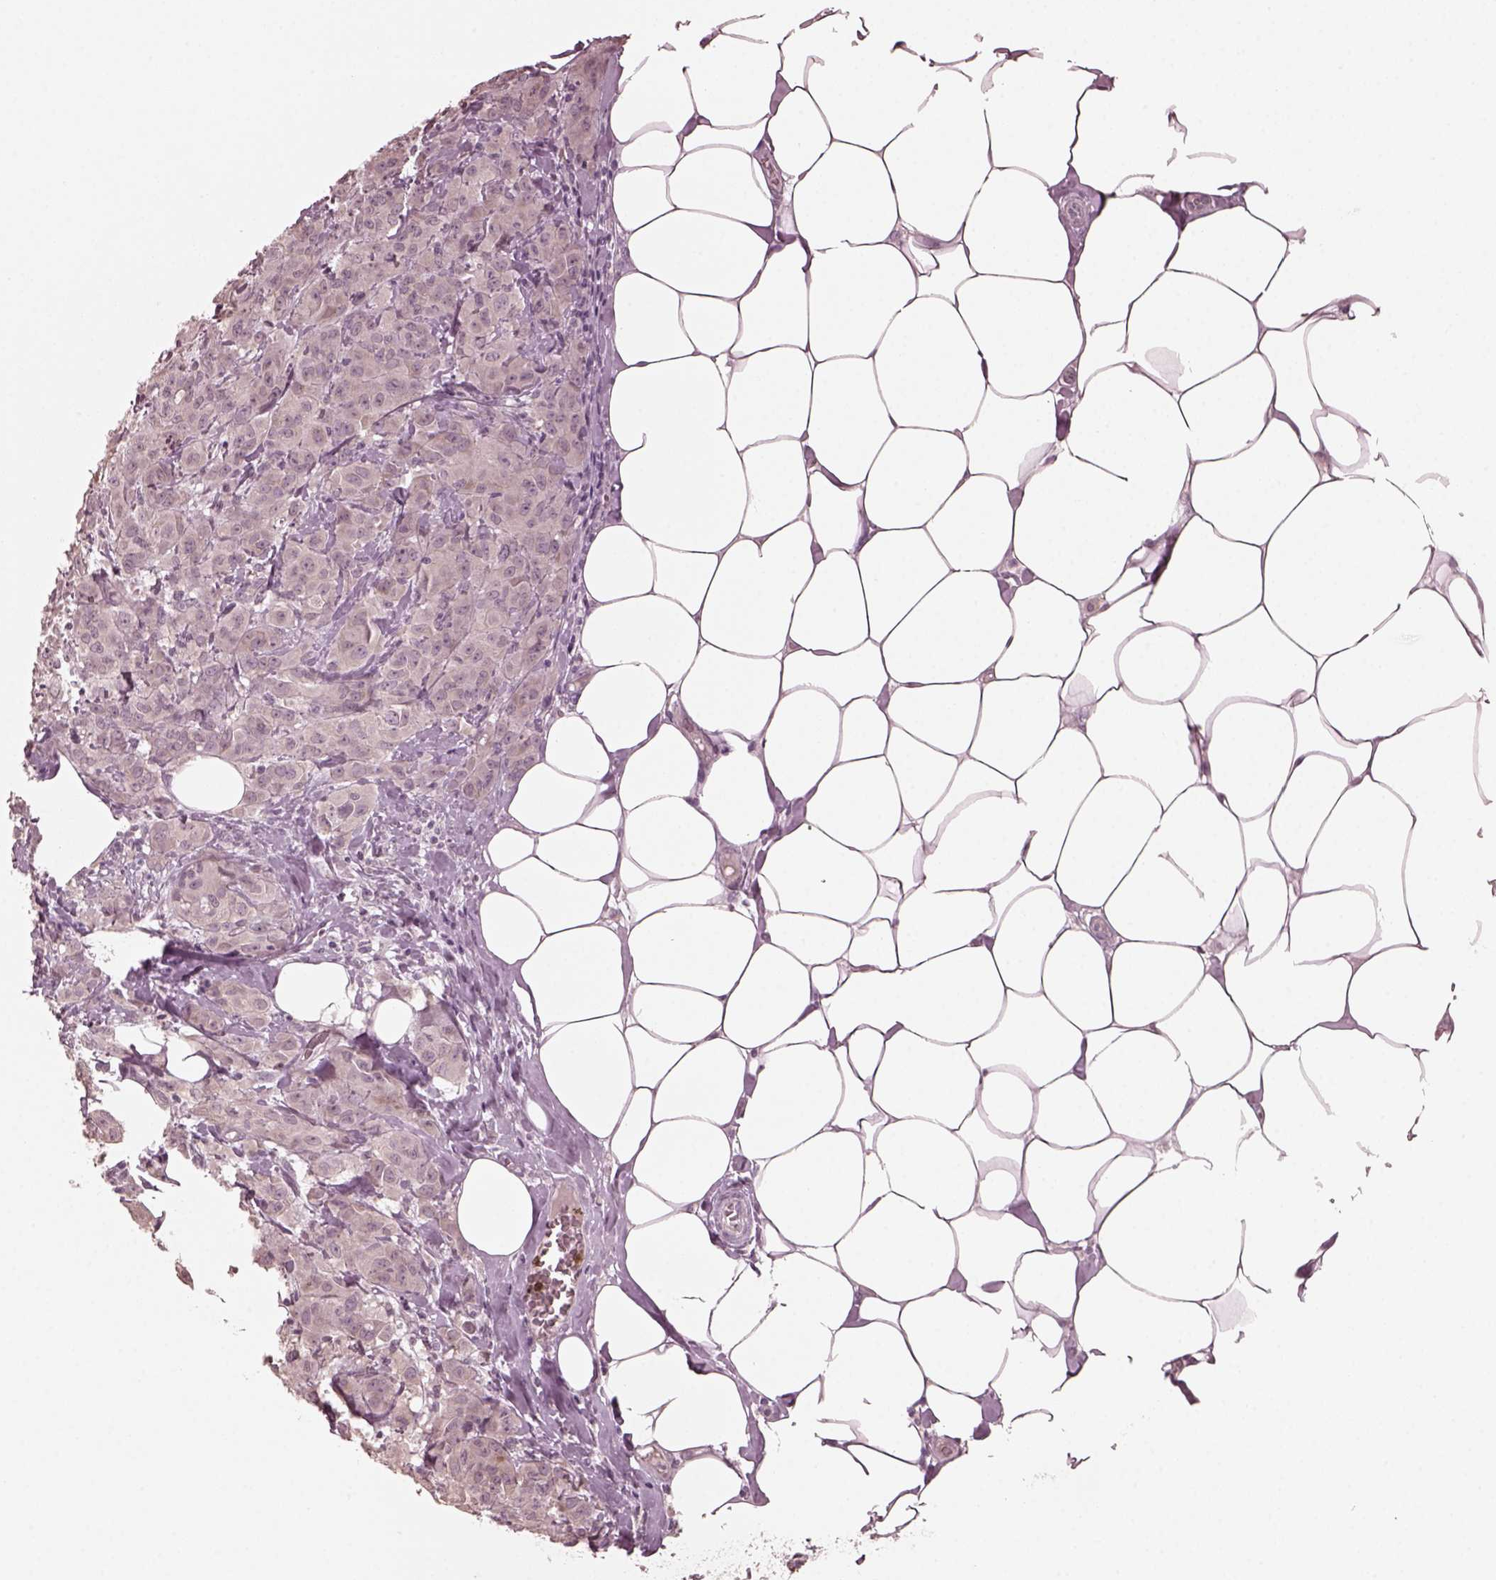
{"staining": {"intensity": "negative", "quantity": "none", "location": "none"}, "tissue": "breast cancer", "cell_type": "Tumor cells", "image_type": "cancer", "snomed": [{"axis": "morphology", "description": "Normal tissue, NOS"}, {"axis": "morphology", "description": "Duct carcinoma"}, {"axis": "topography", "description": "Breast"}], "caption": "Tumor cells show no significant positivity in breast intraductal carcinoma.", "gene": "RGS7", "patient": {"sex": "female", "age": 43}}